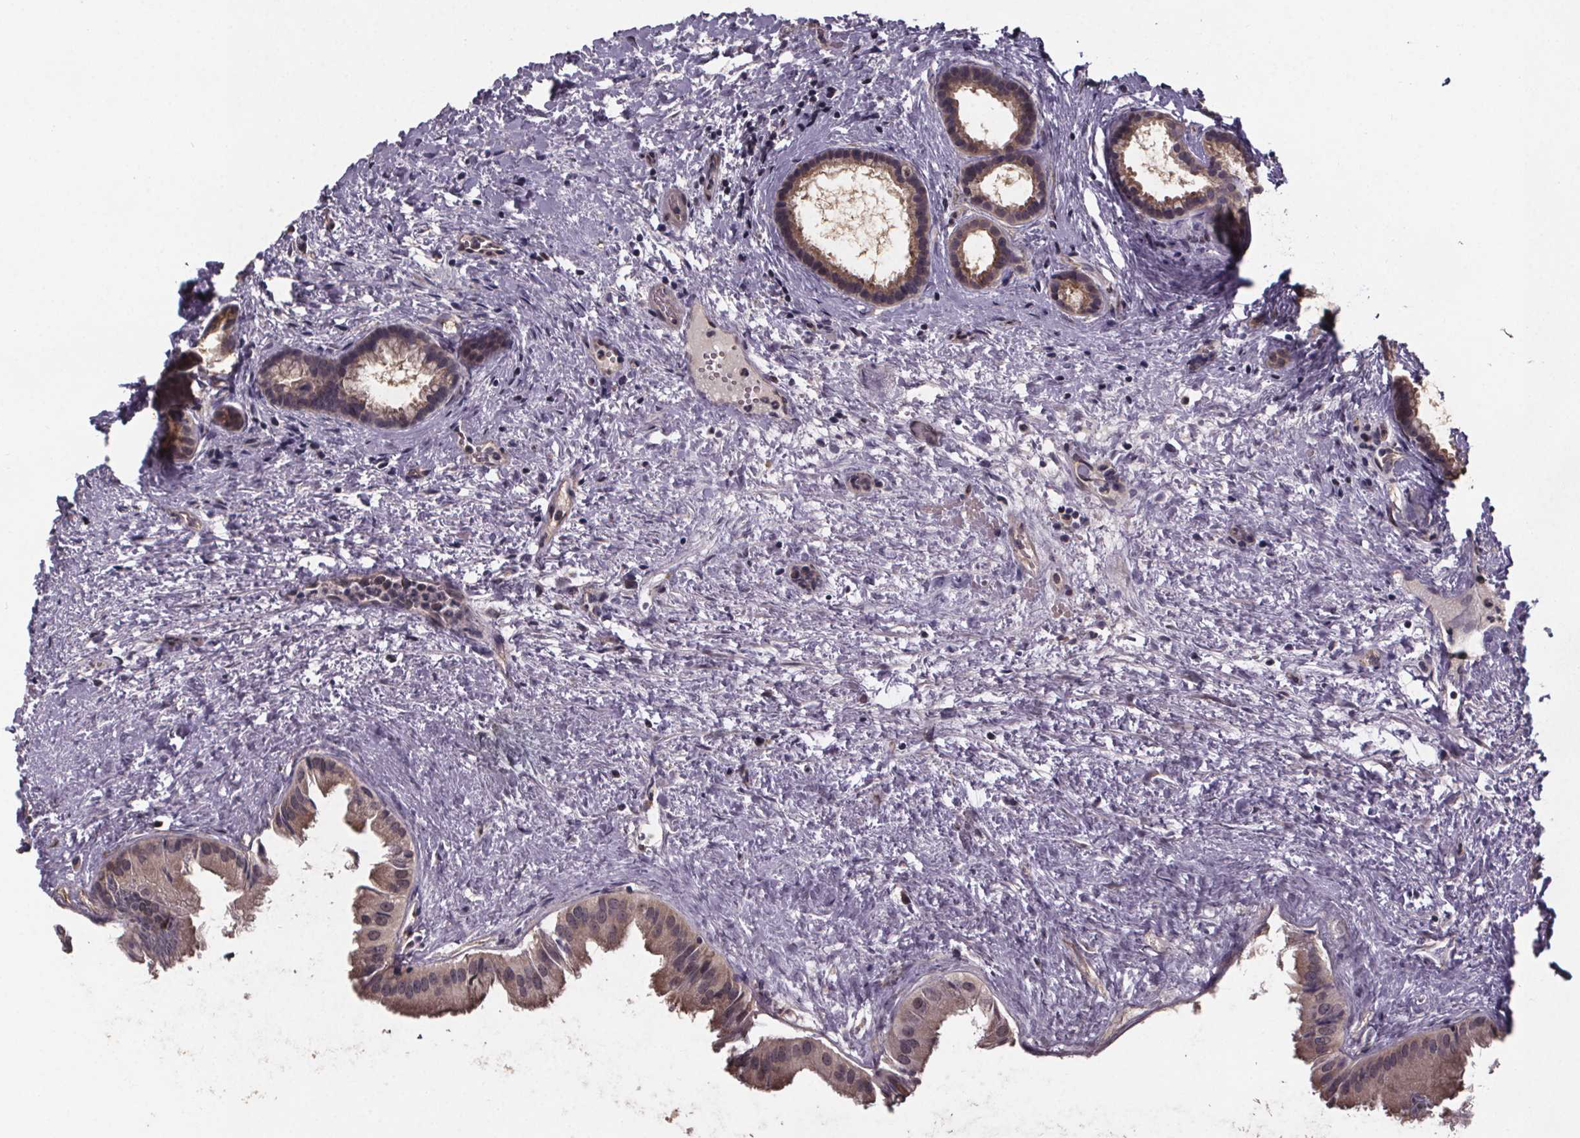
{"staining": {"intensity": "moderate", "quantity": ">75%", "location": "cytoplasmic/membranous"}, "tissue": "gallbladder", "cell_type": "Glandular cells", "image_type": "normal", "snomed": [{"axis": "morphology", "description": "Normal tissue, NOS"}, {"axis": "topography", "description": "Gallbladder"}], "caption": "DAB (3,3'-diaminobenzidine) immunohistochemical staining of unremarkable human gallbladder reveals moderate cytoplasmic/membranous protein staining in about >75% of glandular cells.", "gene": "SAT1", "patient": {"sex": "male", "age": 70}}